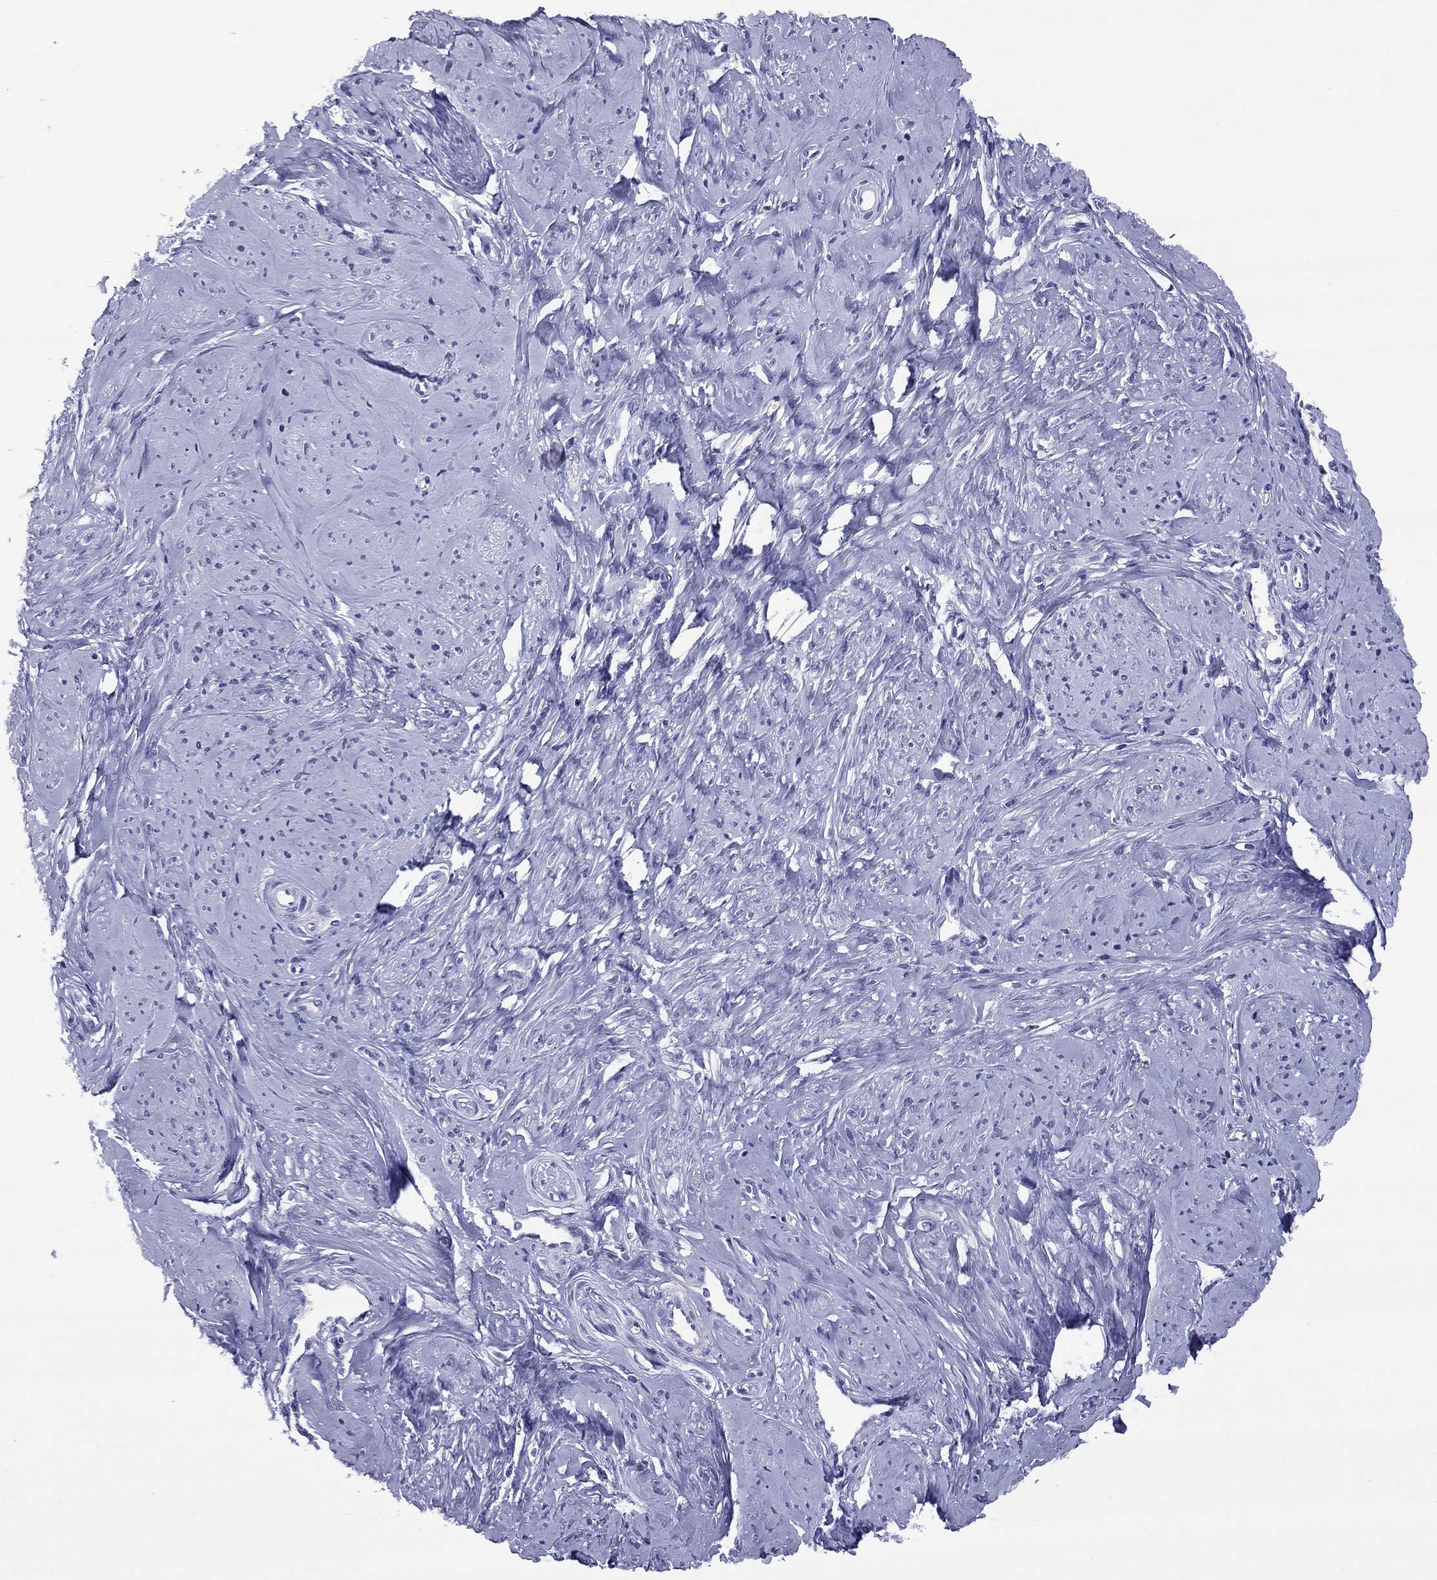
{"staining": {"intensity": "negative", "quantity": "none", "location": "none"}, "tissue": "smooth muscle", "cell_type": "Smooth muscle cells", "image_type": "normal", "snomed": [{"axis": "morphology", "description": "Normal tissue, NOS"}, {"axis": "topography", "description": "Smooth muscle"}], "caption": "This is a image of immunohistochemistry (IHC) staining of unremarkable smooth muscle, which shows no positivity in smooth muscle cells.", "gene": "COL9A1", "patient": {"sex": "female", "age": 48}}